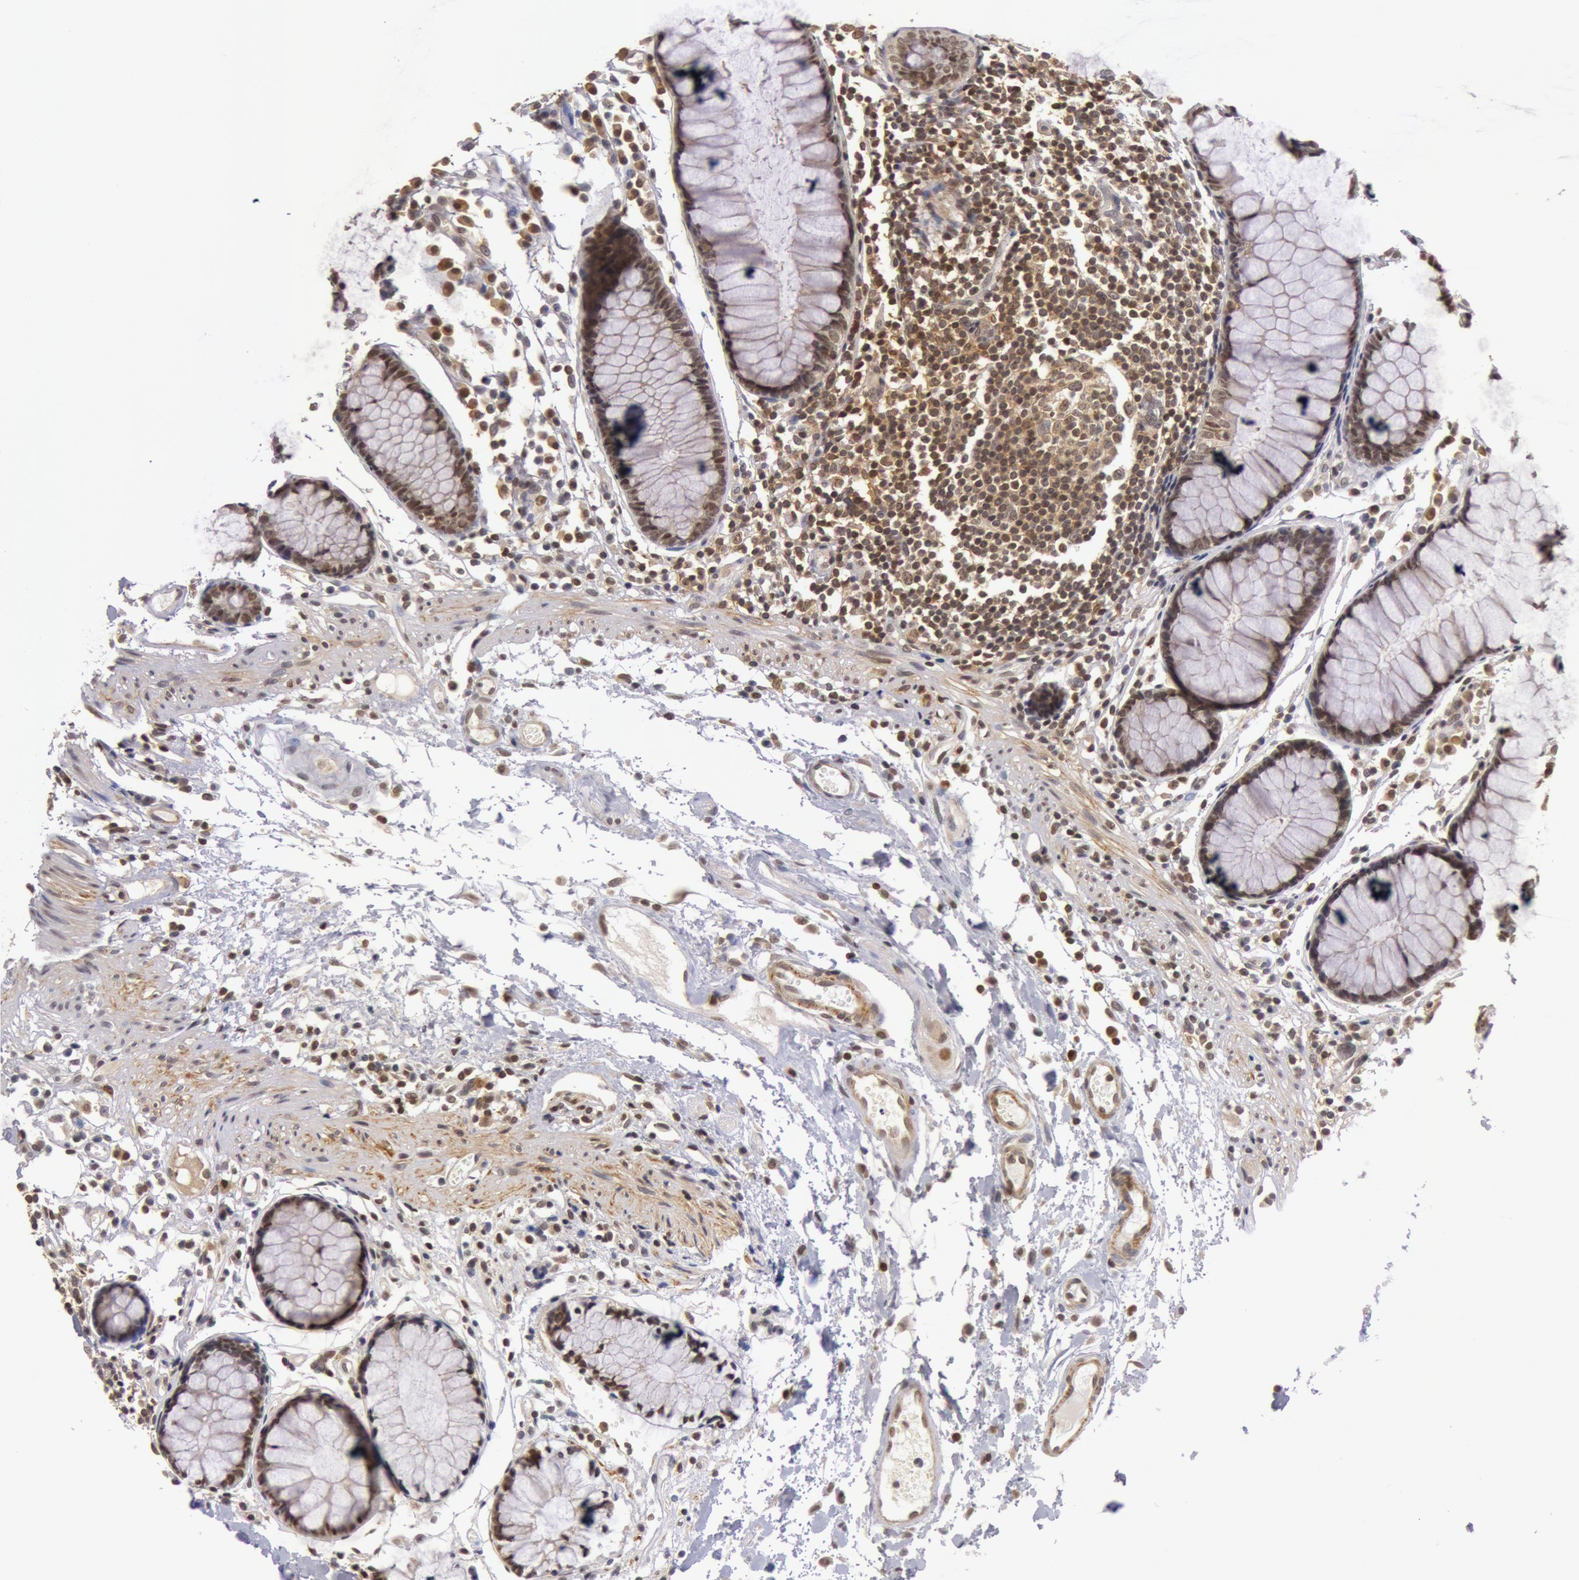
{"staining": {"intensity": "moderate", "quantity": ">75%", "location": "cytoplasmic/membranous"}, "tissue": "colon", "cell_type": "Endothelial cells", "image_type": "normal", "snomed": [{"axis": "morphology", "description": "Normal tissue, NOS"}, {"axis": "topography", "description": "Colon"}], "caption": "This image displays unremarkable colon stained with immunohistochemistry (IHC) to label a protein in brown. The cytoplasmic/membranous of endothelial cells show moderate positivity for the protein. Nuclei are counter-stained blue.", "gene": "ZNF350", "patient": {"sex": "female", "age": 78}}